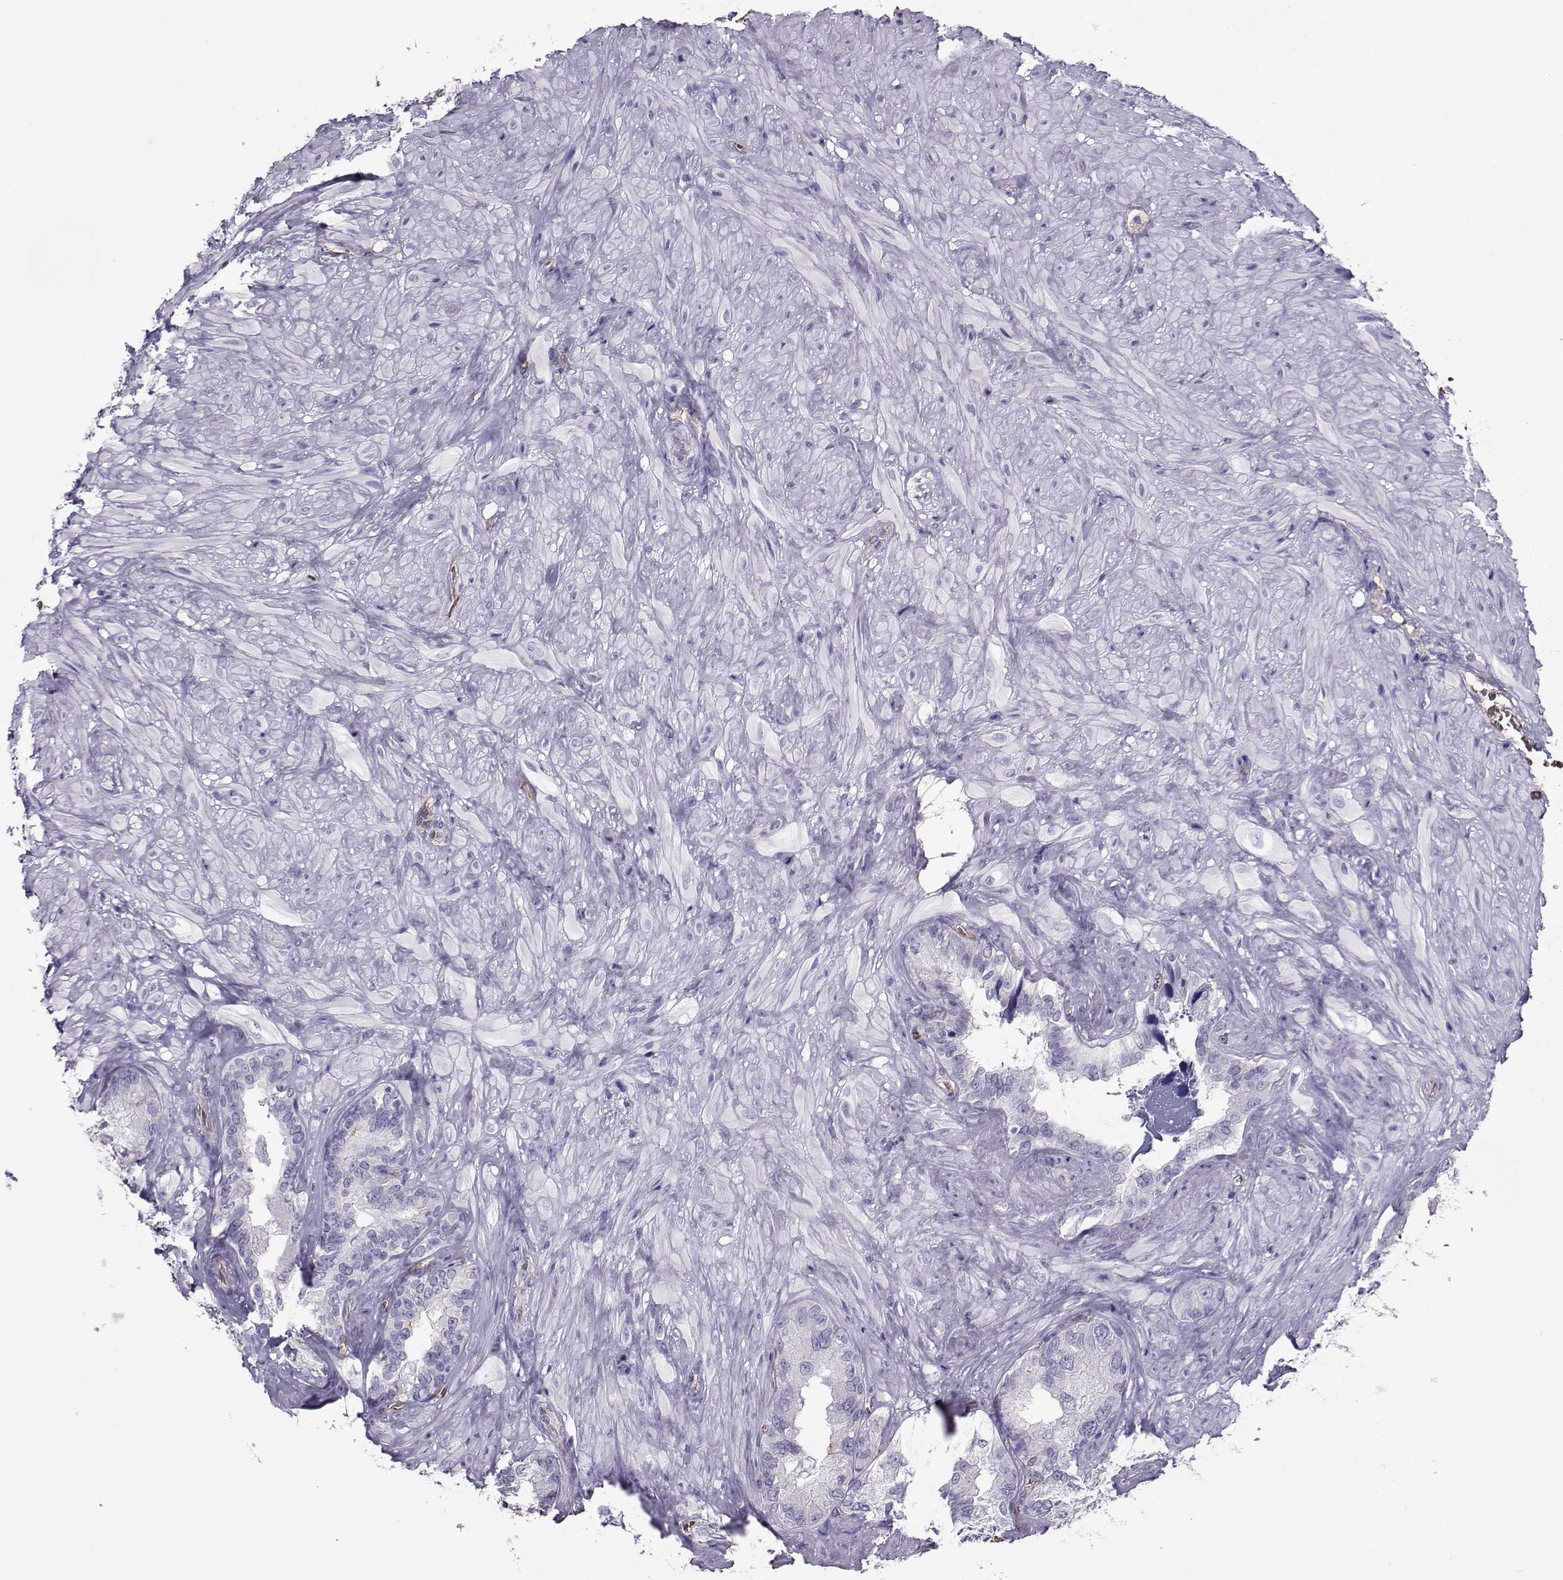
{"staining": {"intensity": "negative", "quantity": "none", "location": "none"}, "tissue": "seminal vesicle", "cell_type": "Glandular cells", "image_type": "normal", "snomed": [{"axis": "morphology", "description": "Normal tissue, NOS"}, {"axis": "topography", "description": "Seminal veicle"}], "caption": "The micrograph displays no staining of glandular cells in benign seminal vesicle. Nuclei are stained in blue.", "gene": "CLUL1", "patient": {"sex": "male", "age": 72}}